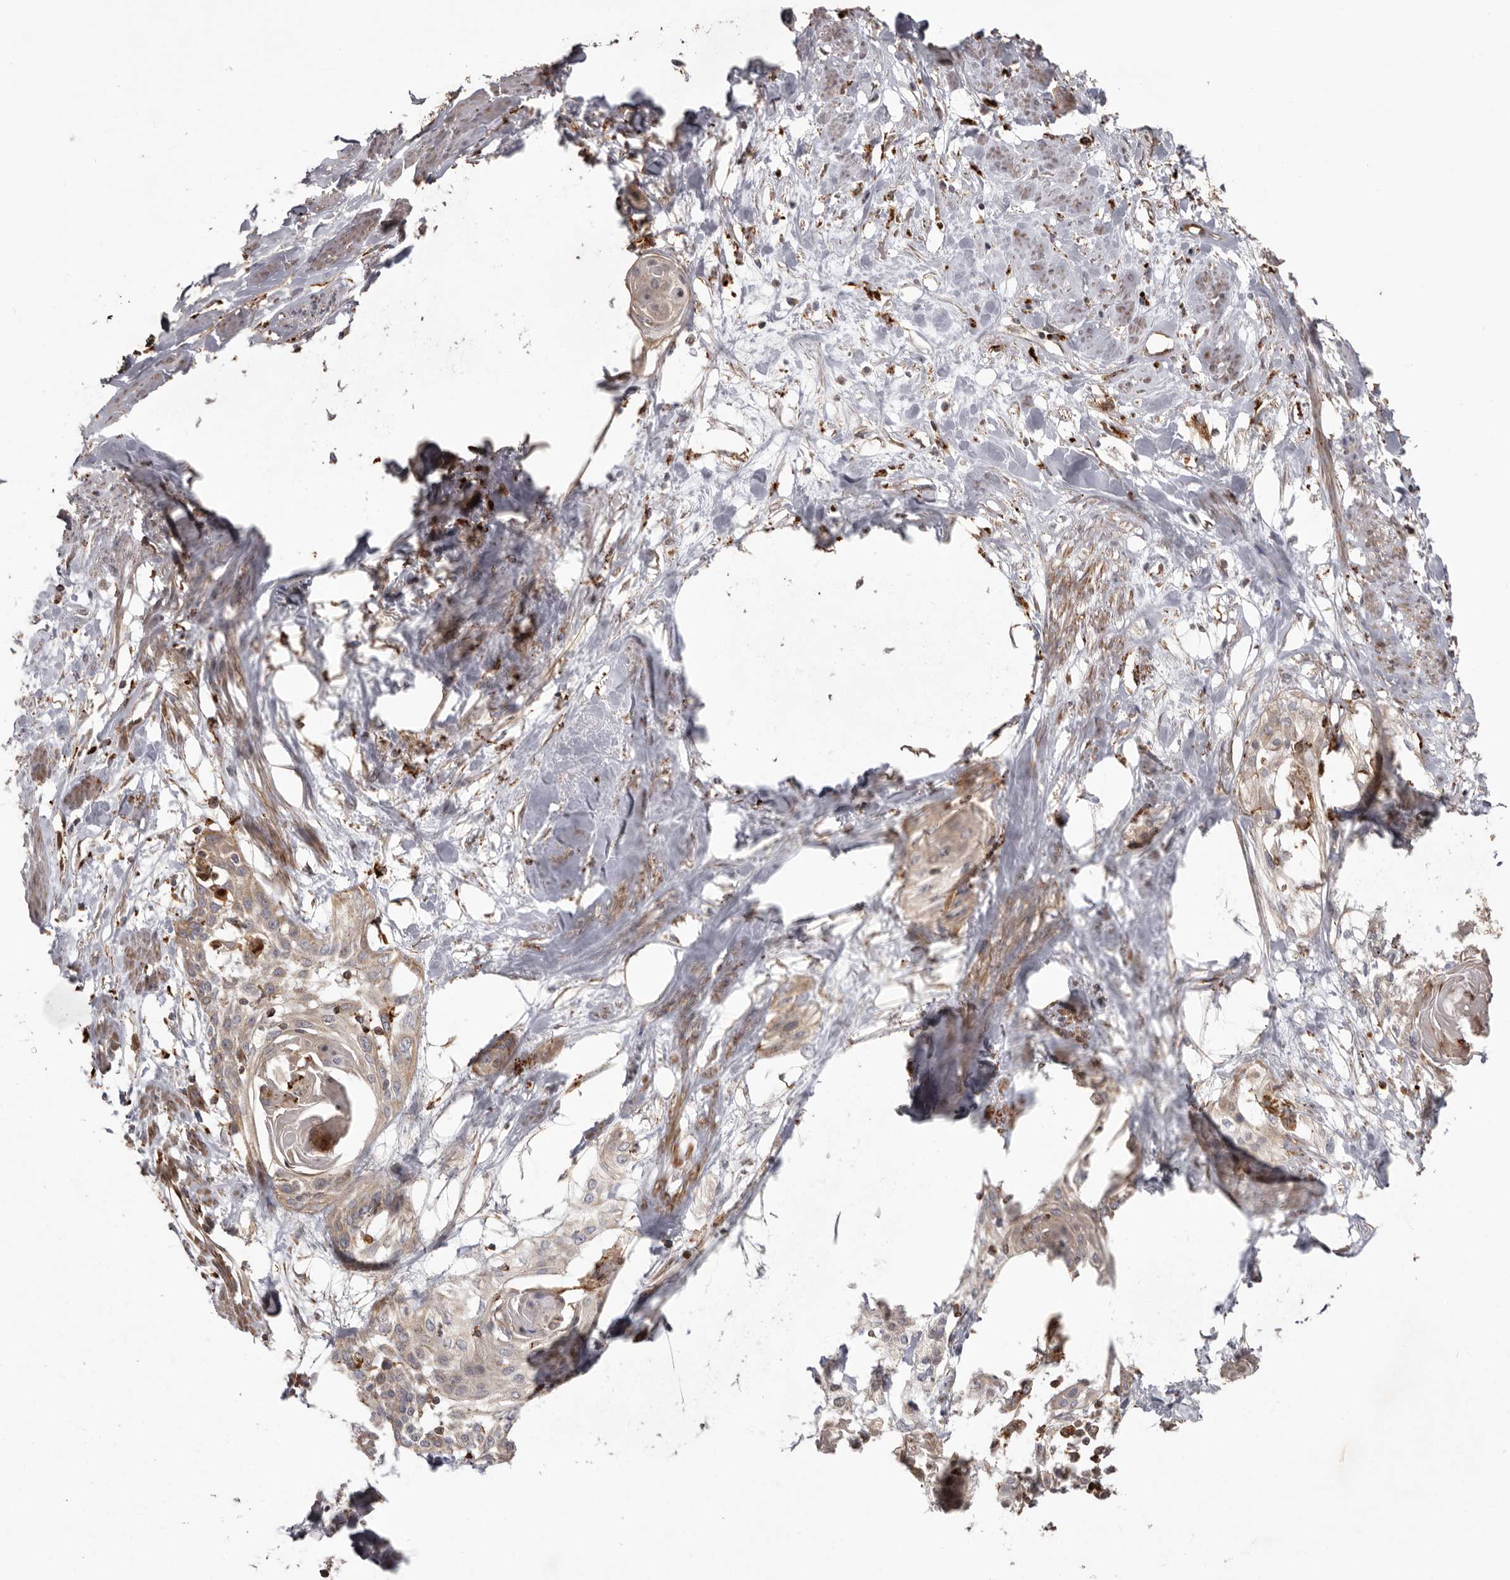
{"staining": {"intensity": "weak", "quantity": ">75%", "location": "cytoplasmic/membranous"}, "tissue": "cervical cancer", "cell_type": "Tumor cells", "image_type": "cancer", "snomed": [{"axis": "morphology", "description": "Squamous cell carcinoma, NOS"}, {"axis": "topography", "description": "Cervix"}], "caption": "IHC (DAB (3,3'-diaminobenzidine)) staining of human cervical squamous cell carcinoma demonstrates weak cytoplasmic/membranous protein expression in about >75% of tumor cells.", "gene": "NUP43", "patient": {"sex": "female", "age": 57}}